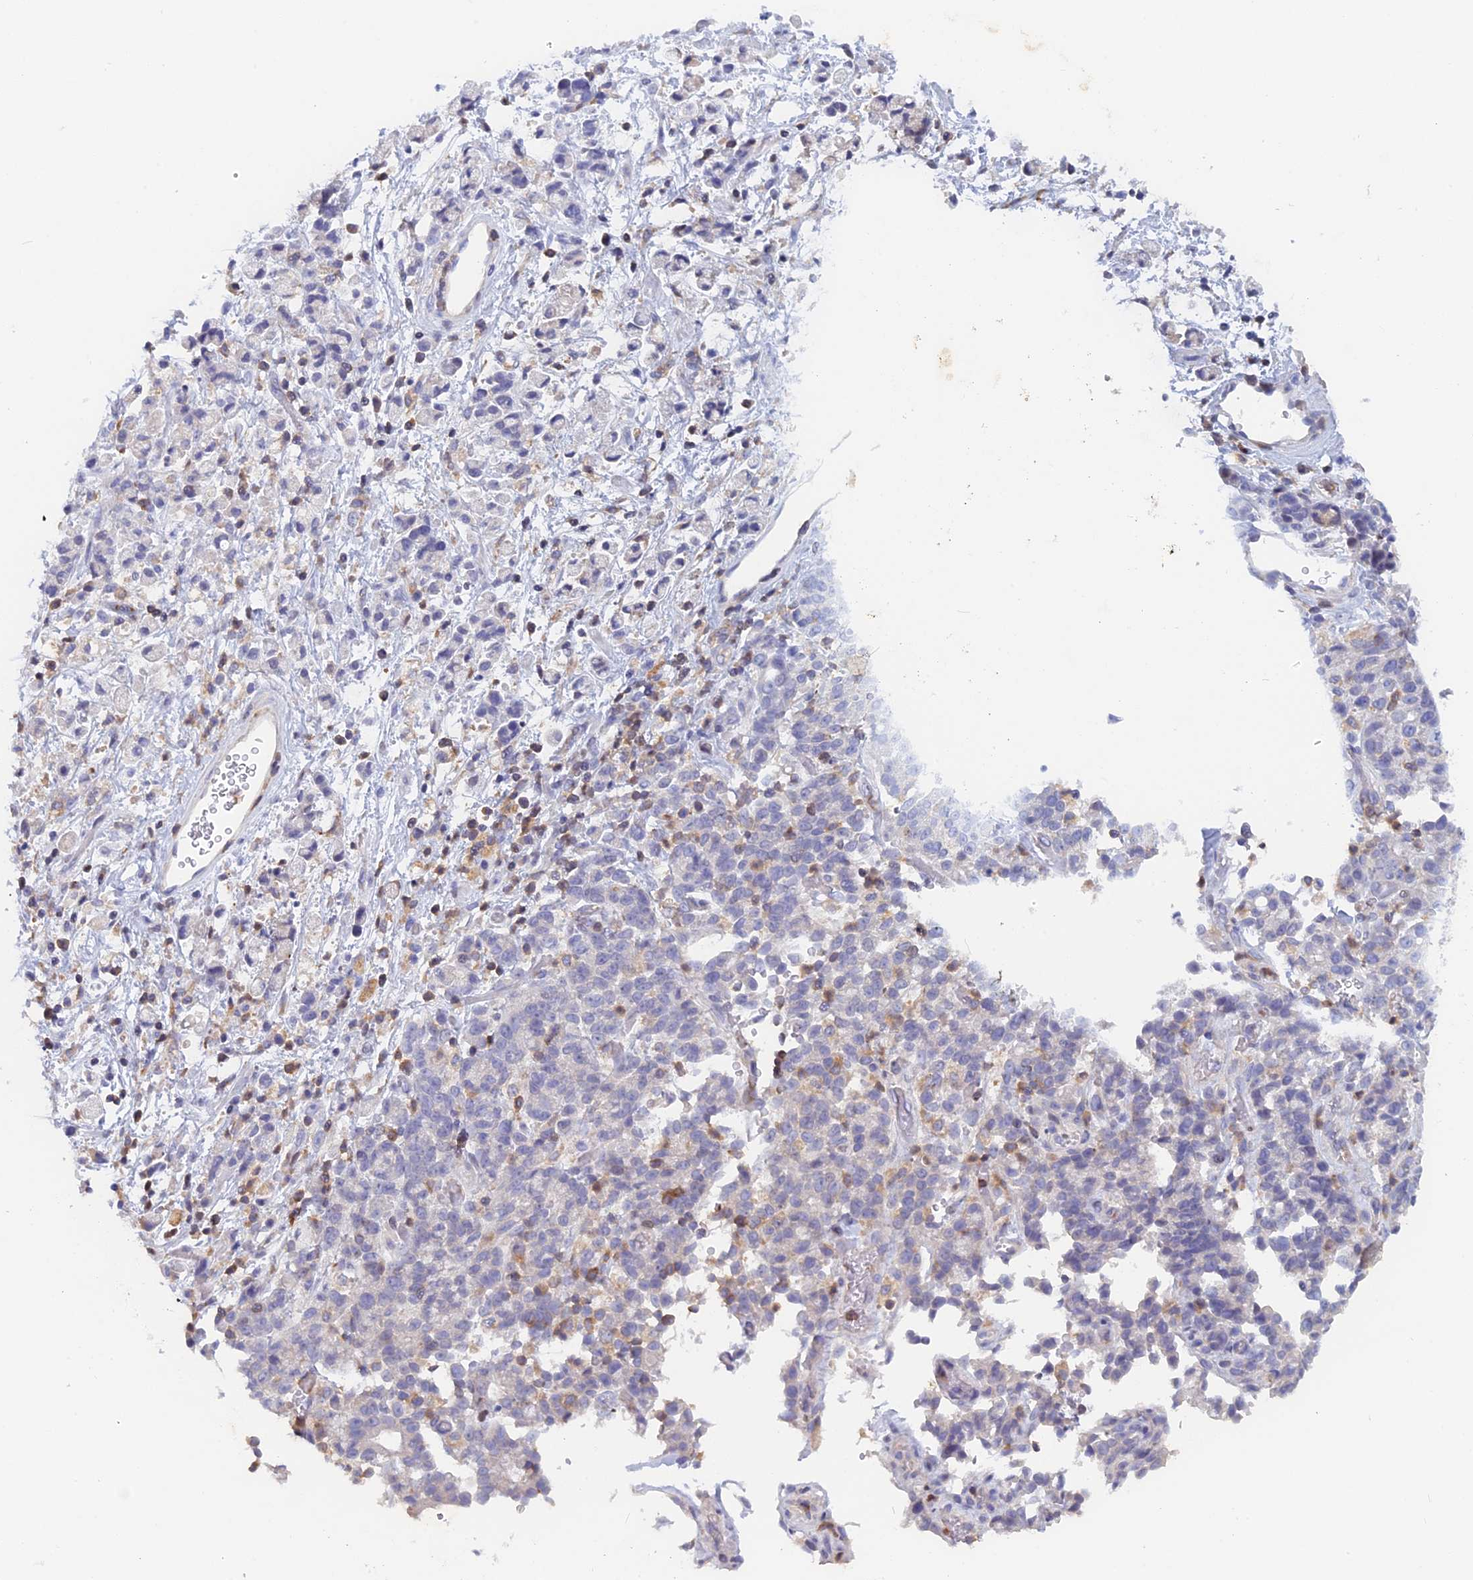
{"staining": {"intensity": "negative", "quantity": "none", "location": "none"}, "tissue": "stomach cancer", "cell_type": "Tumor cells", "image_type": "cancer", "snomed": [{"axis": "morphology", "description": "Adenocarcinoma, NOS"}, {"axis": "topography", "description": "Stomach"}], "caption": "Immunohistochemistry of stomach adenocarcinoma exhibits no positivity in tumor cells.", "gene": "ACP7", "patient": {"sex": "female", "age": 60}}